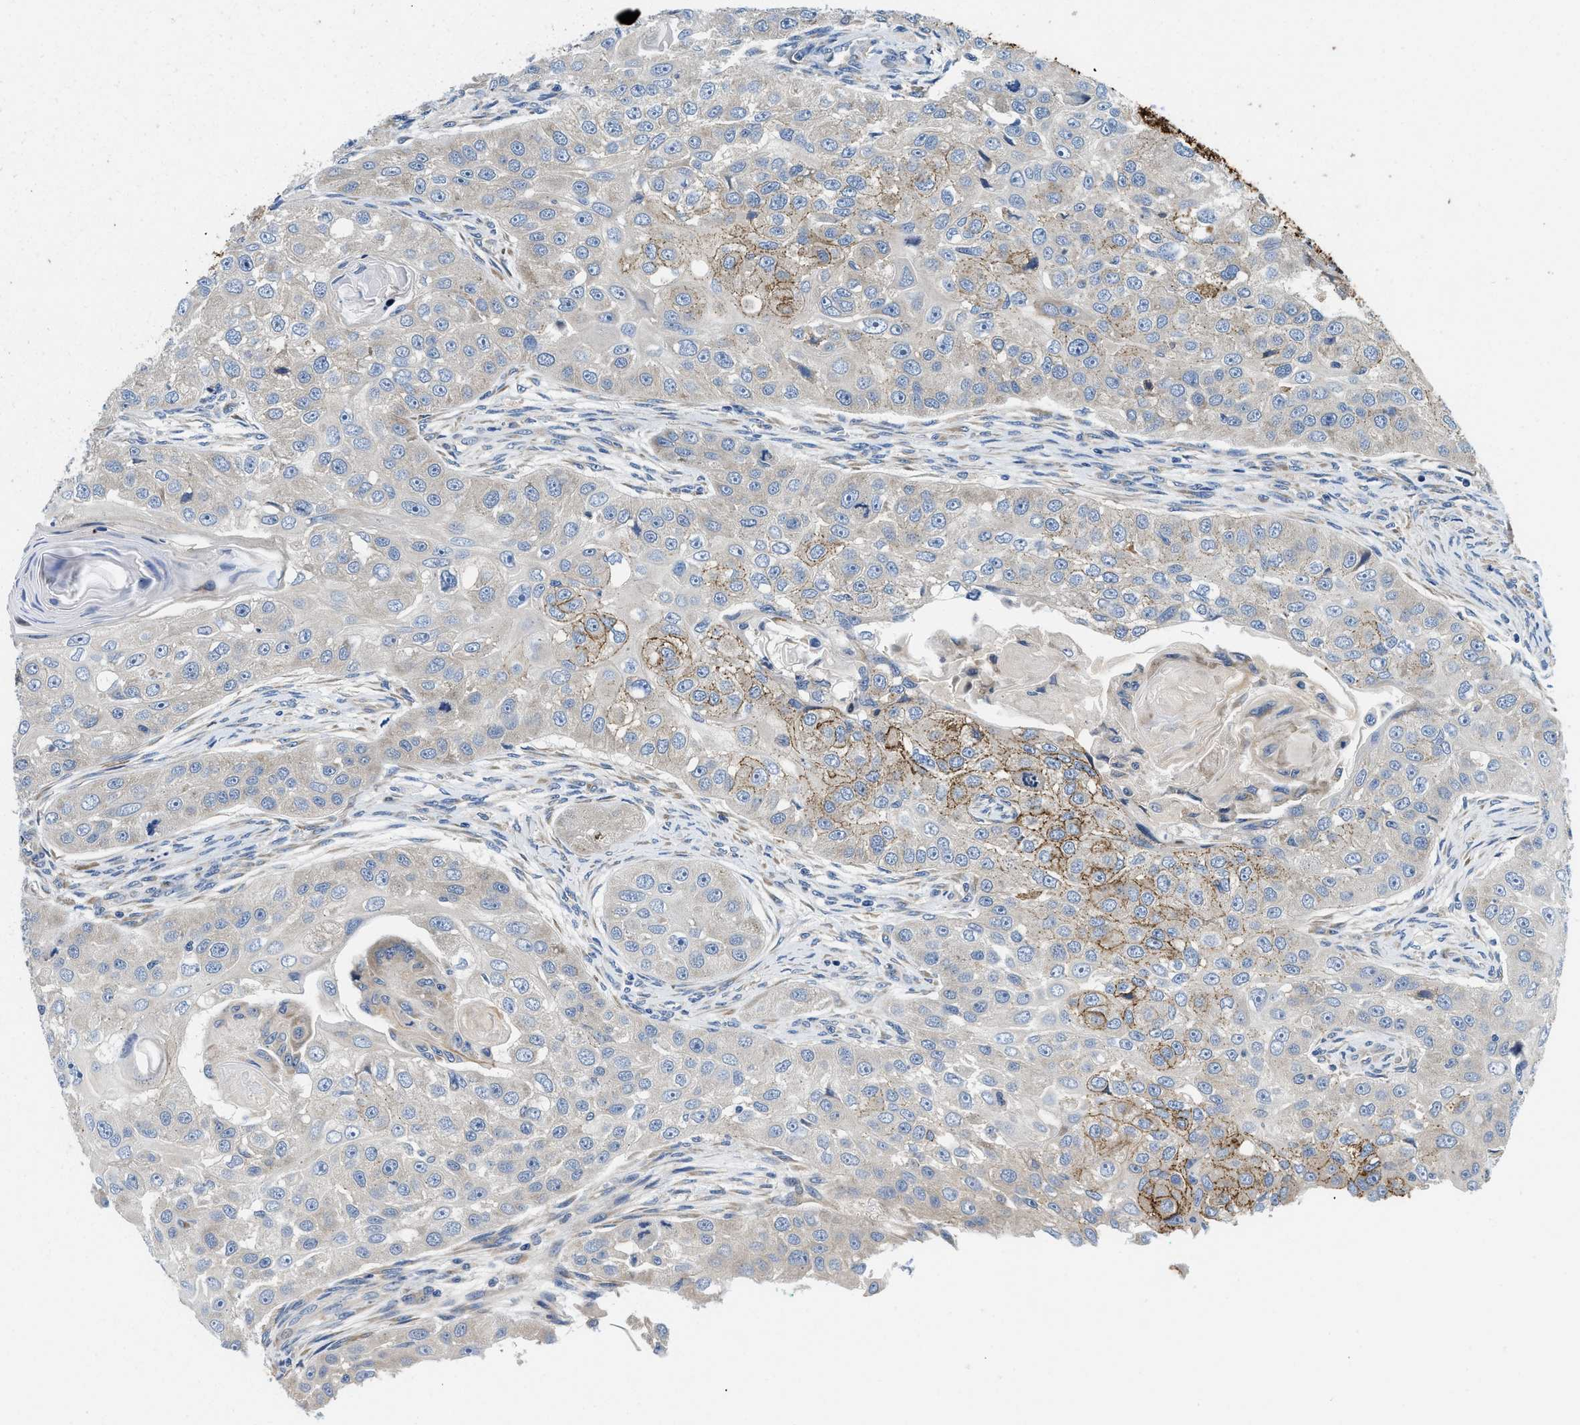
{"staining": {"intensity": "moderate", "quantity": "<25%", "location": "cytoplasmic/membranous"}, "tissue": "head and neck cancer", "cell_type": "Tumor cells", "image_type": "cancer", "snomed": [{"axis": "morphology", "description": "Normal tissue, NOS"}, {"axis": "morphology", "description": "Squamous cell carcinoma, NOS"}, {"axis": "topography", "description": "Skeletal muscle"}, {"axis": "topography", "description": "Head-Neck"}], "caption": "Immunohistochemical staining of human head and neck squamous cell carcinoma exhibits low levels of moderate cytoplasmic/membranous staining in approximately <25% of tumor cells.", "gene": "IKBKE", "patient": {"sex": "male", "age": 51}}